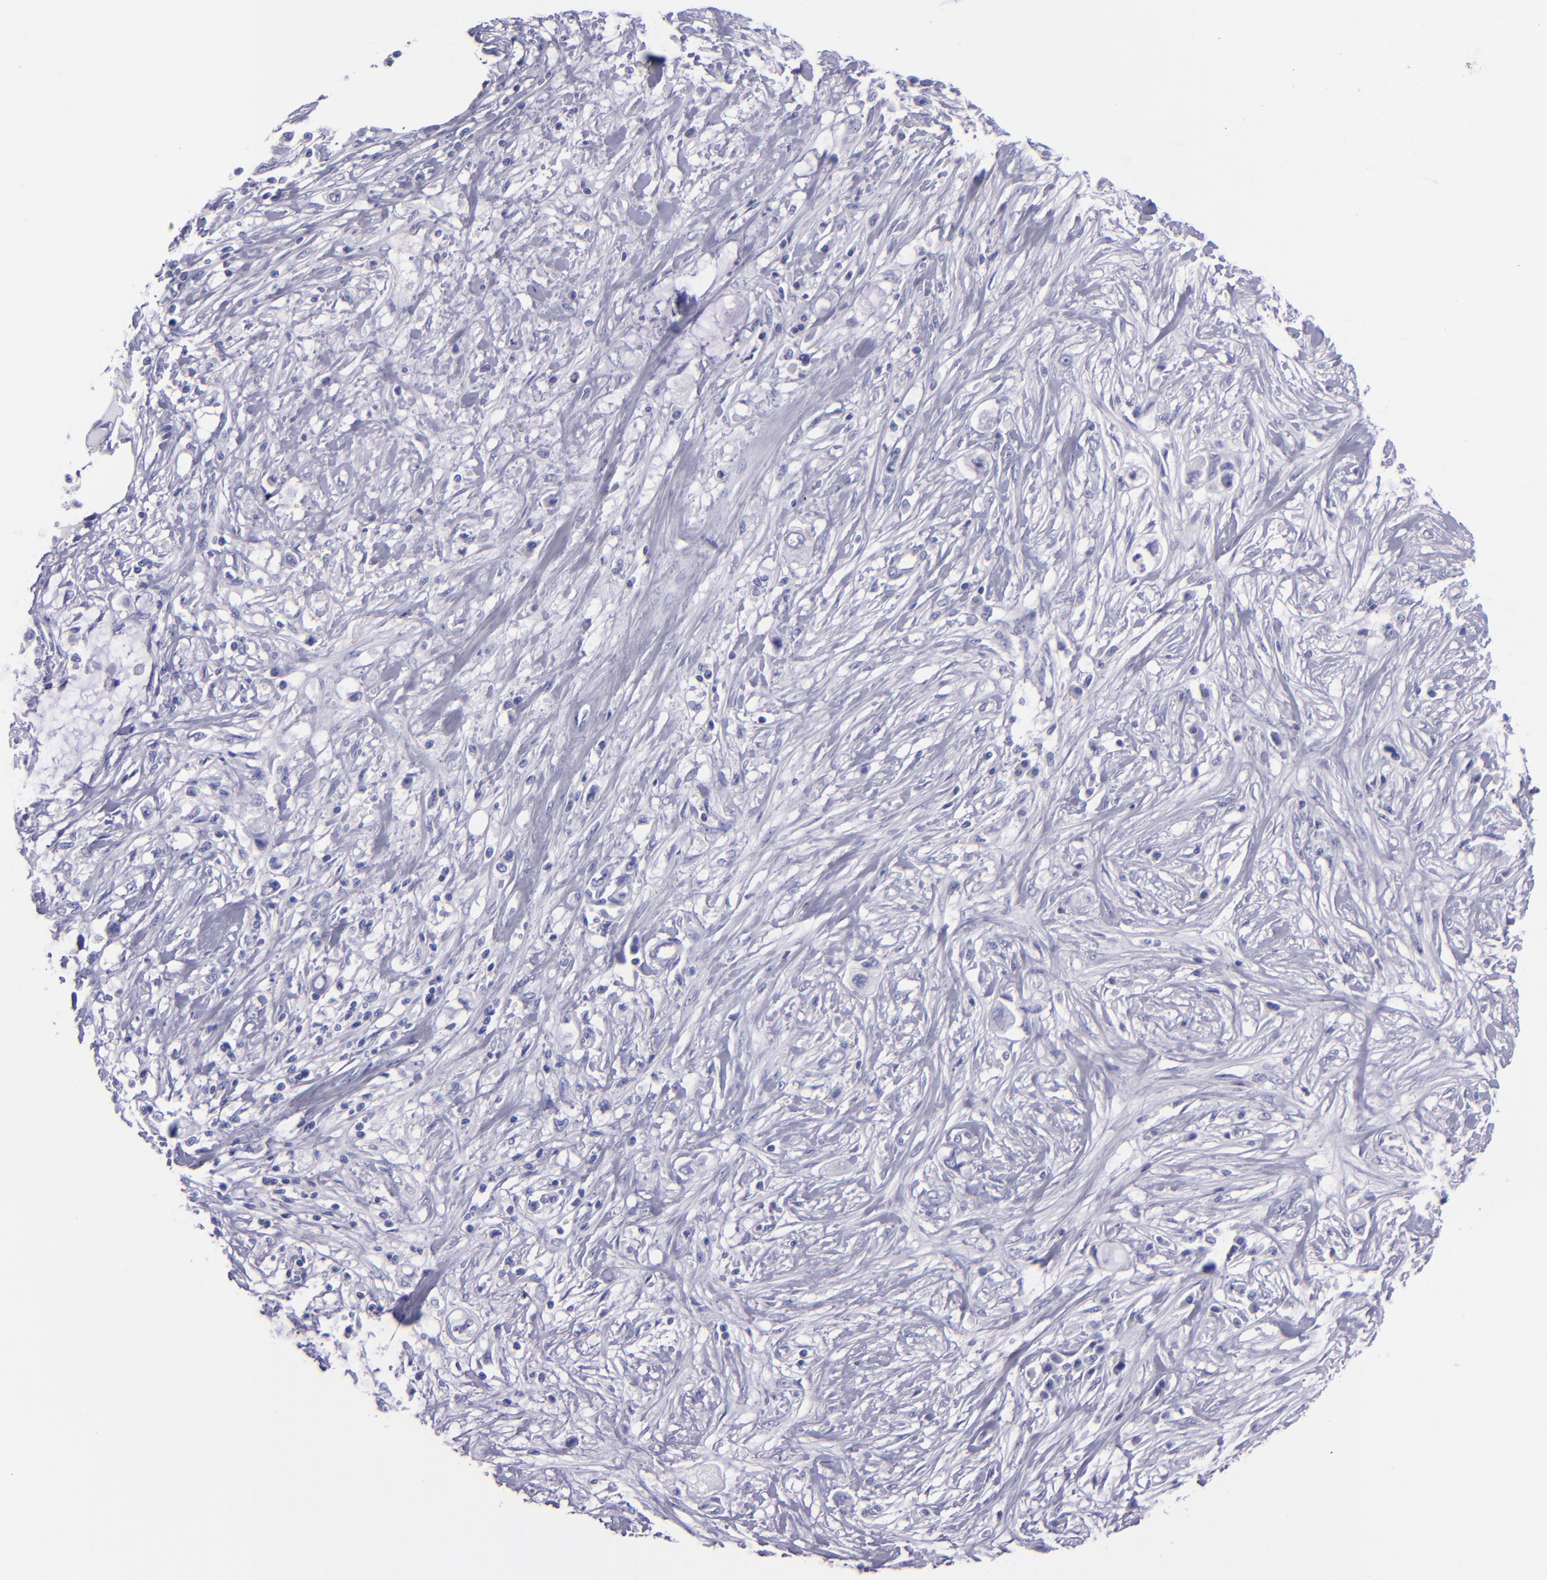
{"staining": {"intensity": "negative", "quantity": "none", "location": "none"}, "tissue": "pancreatic cancer", "cell_type": "Tumor cells", "image_type": "cancer", "snomed": [{"axis": "morphology", "description": "Adenocarcinoma, NOS"}, {"axis": "topography", "description": "Pancreas"}, {"axis": "topography", "description": "Stomach, upper"}], "caption": "An immunohistochemistry (IHC) histopathology image of adenocarcinoma (pancreatic) is shown. There is no staining in tumor cells of adenocarcinoma (pancreatic). (DAB (3,3'-diaminobenzidine) immunohistochemistry (IHC) visualized using brightfield microscopy, high magnification).", "gene": "CD37", "patient": {"sex": "male", "age": 77}}